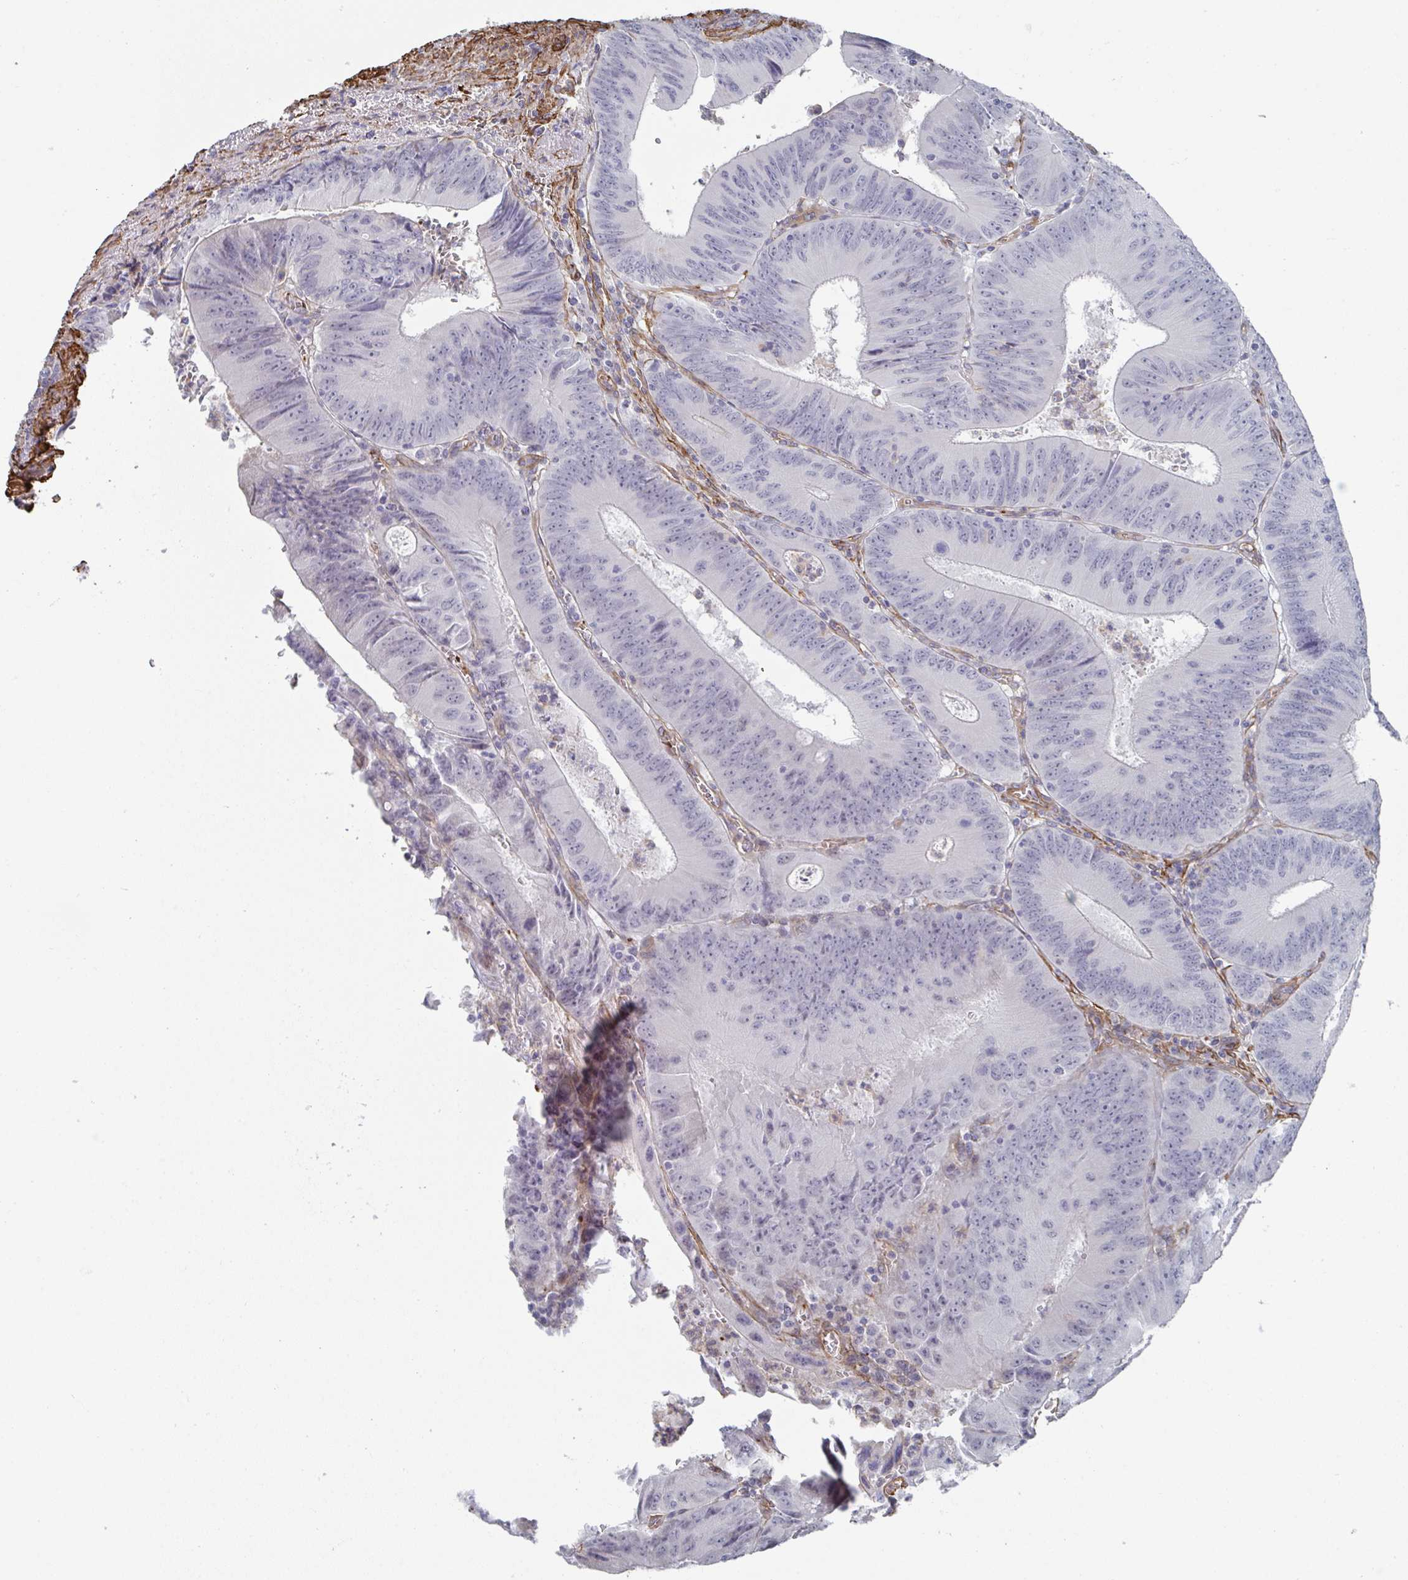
{"staining": {"intensity": "negative", "quantity": "none", "location": "none"}, "tissue": "colorectal cancer", "cell_type": "Tumor cells", "image_type": "cancer", "snomed": [{"axis": "morphology", "description": "Adenocarcinoma, NOS"}, {"axis": "topography", "description": "Rectum"}], "caption": "This is an immunohistochemistry histopathology image of adenocarcinoma (colorectal). There is no expression in tumor cells.", "gene": "NEURL4", "patient": {"sex": "female", "age": 72}}